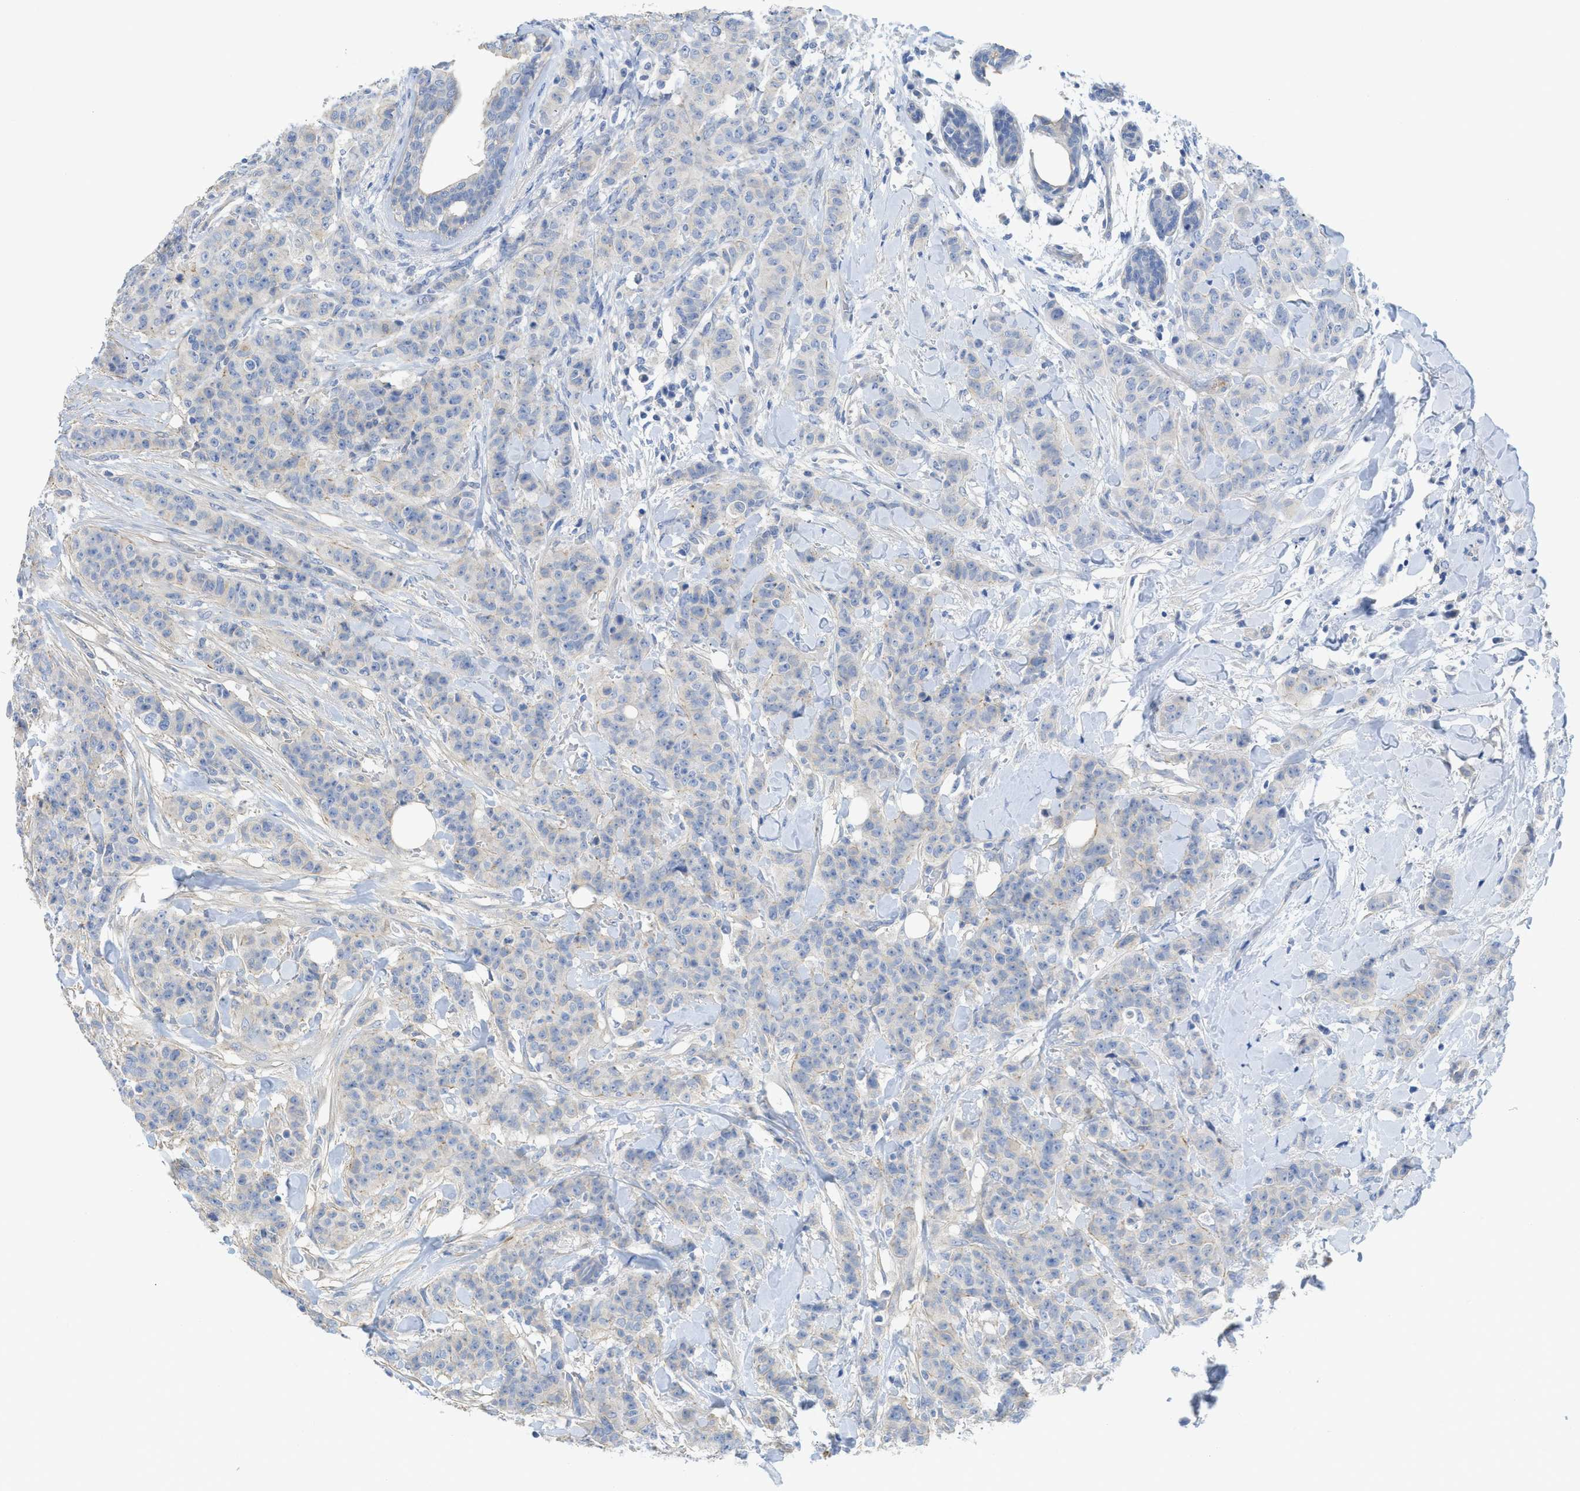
{"staining": {"intensity": "negative", "quantity": "none", "location": "none"}, "tissue": "breast cancer", "cell_type": "Tumor cells", "image_type": "cancer", "snomed": [{"axis": "morphology", "description": "Normal tissue, NOS"}, {"axis": "morphology", "description": "Duct carcinoma"}, {"axis": "topography", "description": "Breast"}], "caption": "The histopathology image demonstrates no significant expression in tumor cells of breast invasive ductal carcinoma.", "gene": "MYL3", "patient": {"sex": "female", "age": 40}}